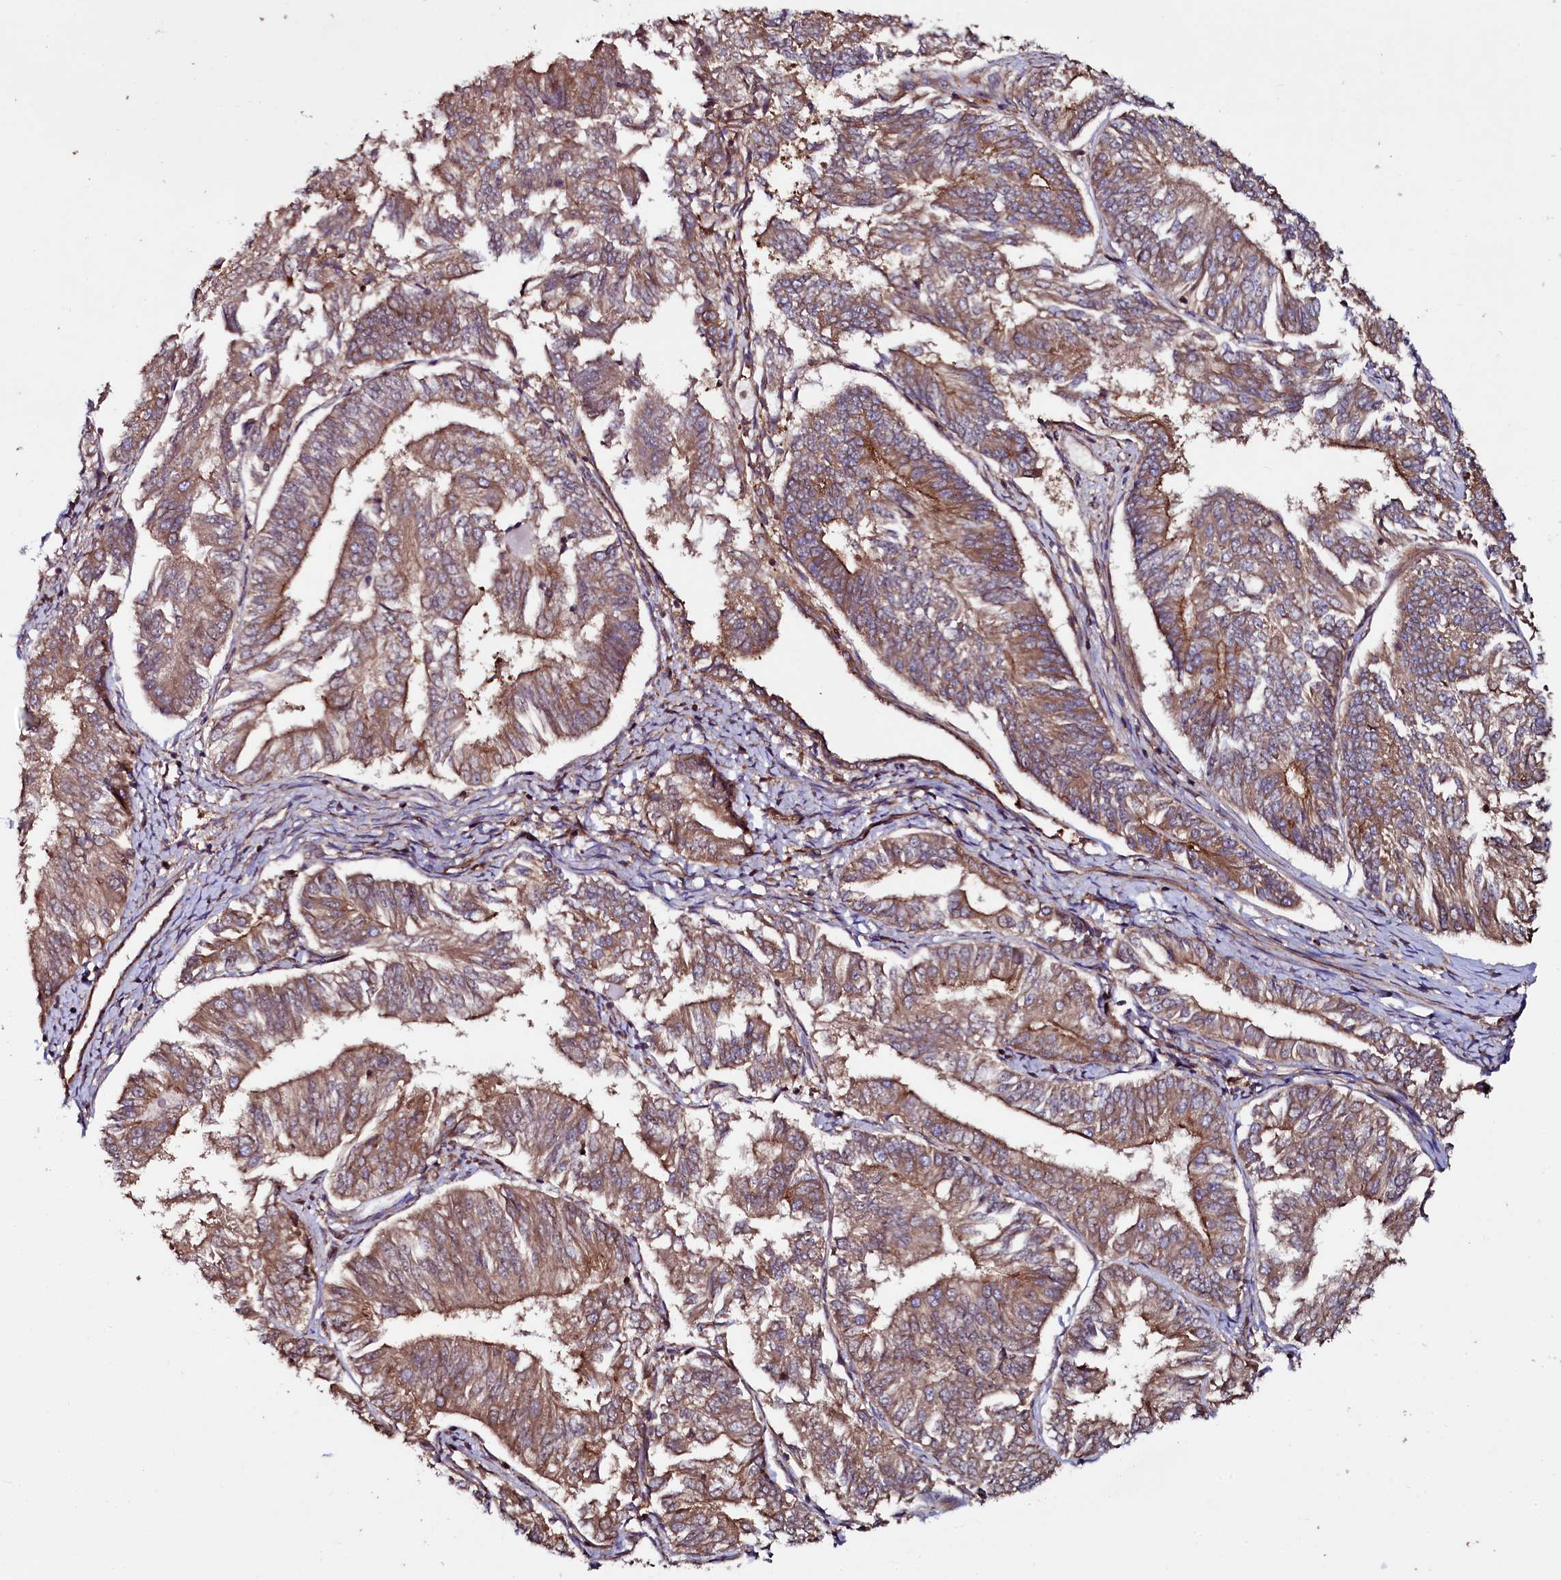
{"staining": {"intensity": "moderate", "quantity": ">75%", "location": "cytoplasmic/membranous"}, "tissue": "endometrial cancer", "cell_type": "Tumor cells", "image_type": "cancer", "snomed": [{"axis": "morphology", "description": "Adenocarcinoma, NOS"}, {"axis": "topography", "description": "Endometrium"}], "caption": "Protein staining by immunohistochemistry shows moderate cytoplasmic/membranous staining in approximately >75% of tumor cells in adenocarcinoma (endometrial).", "gene": "USPL1", "patient": {"sex": "female", "age": 58}}